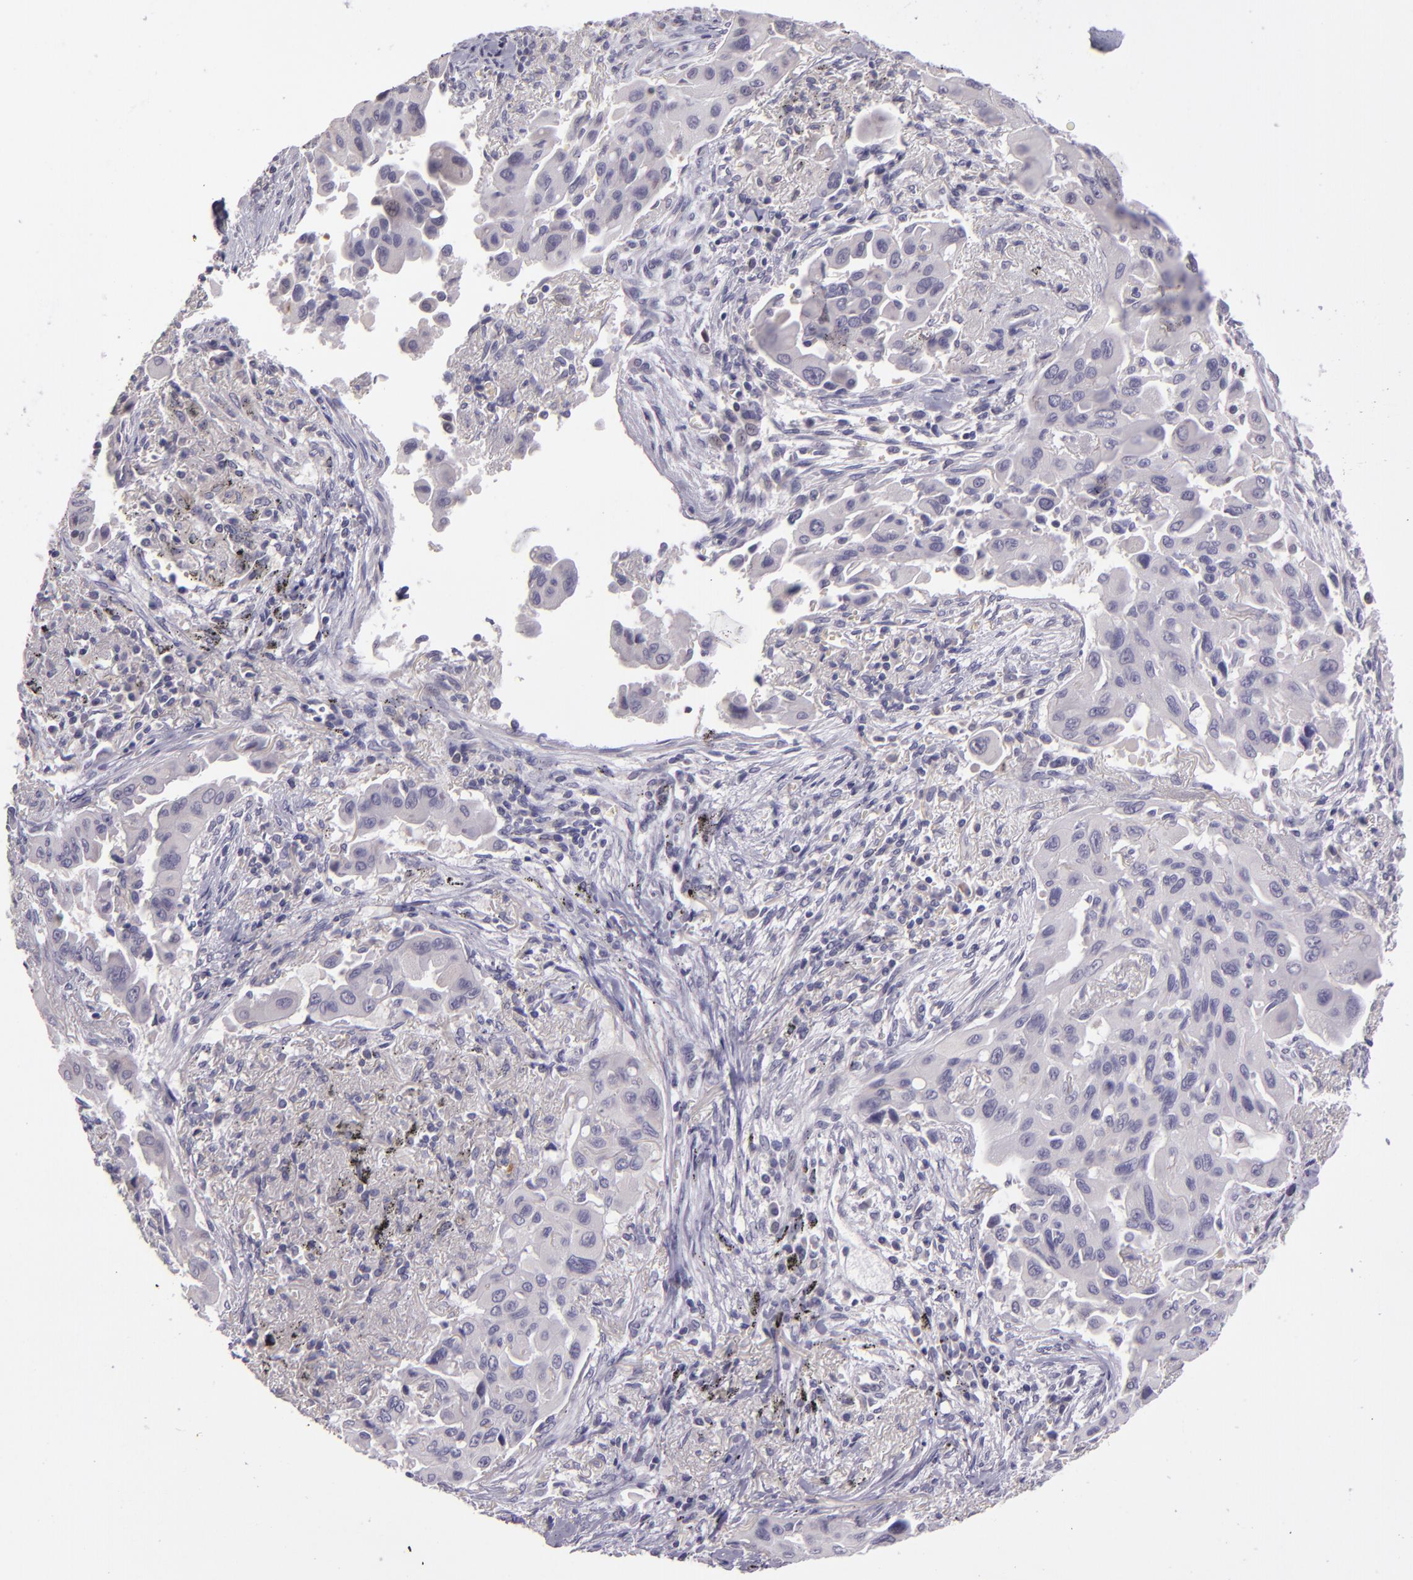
{"staining": {"intensity": "negative", "quantity": "none", "location": "none"}, "tissue": "lung cancer", "cell_type": "Tumor cells", "image_type": "cancer", "snomed": [{"axis": "morphology", "description": "Adenocarcinoma, NOS"}, {"axis": "topography", "description": "Lung"}], "caption": "A micrograph of human lung cancer is negative for staining in tumor cells. The staining was performed using DAB (3,3'-diaminobenzidine) to visualize the protein expression in brown, while the nuclei were stained in blue with hematoxylin (Magnification: 20x).", "gene": "SNCB", "patient": {"sex": "male", "age": 68}}